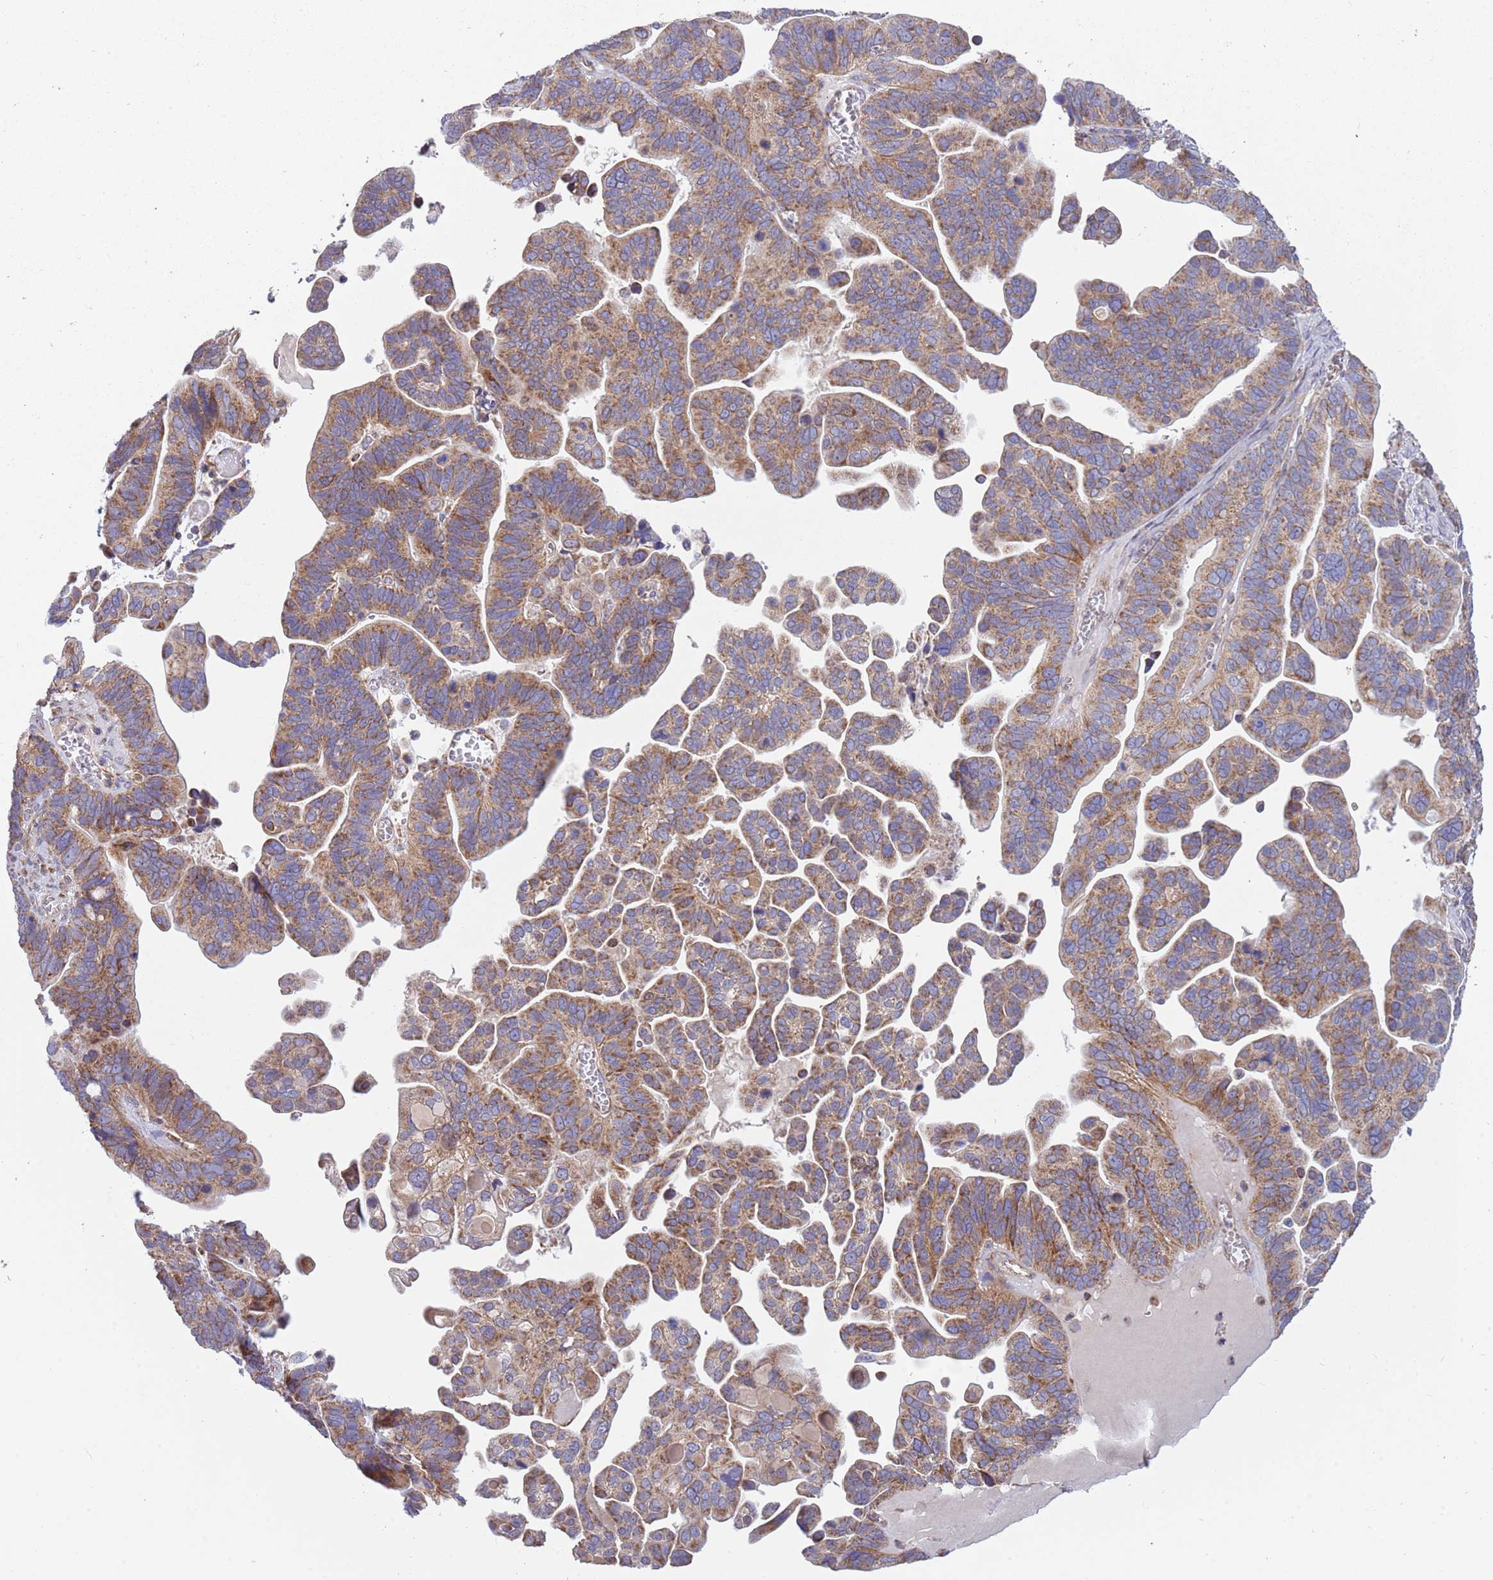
{"staining": {"intensity": "moderate", "quantity": ">75%", "location": "cytoplasmic/membranous"}, "tissue": "ovarian cancer", "cell_type": "Tumor cells", "image_type": "cancer", "snomed": [{"axis": "morphology", "description": "Cystadenocarcinoma, serous, NOS"}, {"axis": "topography", "description": "Ovary"}], "caption": "Immunohistochemical staining of ovarian cancer shows medium levels of moderate cytoplasmic/membranous positivity in about >75% of tumor cells. Nuclei are stained in blue.", "gene": "IRS4", "patient": {"sex": "female", "age": 56}}